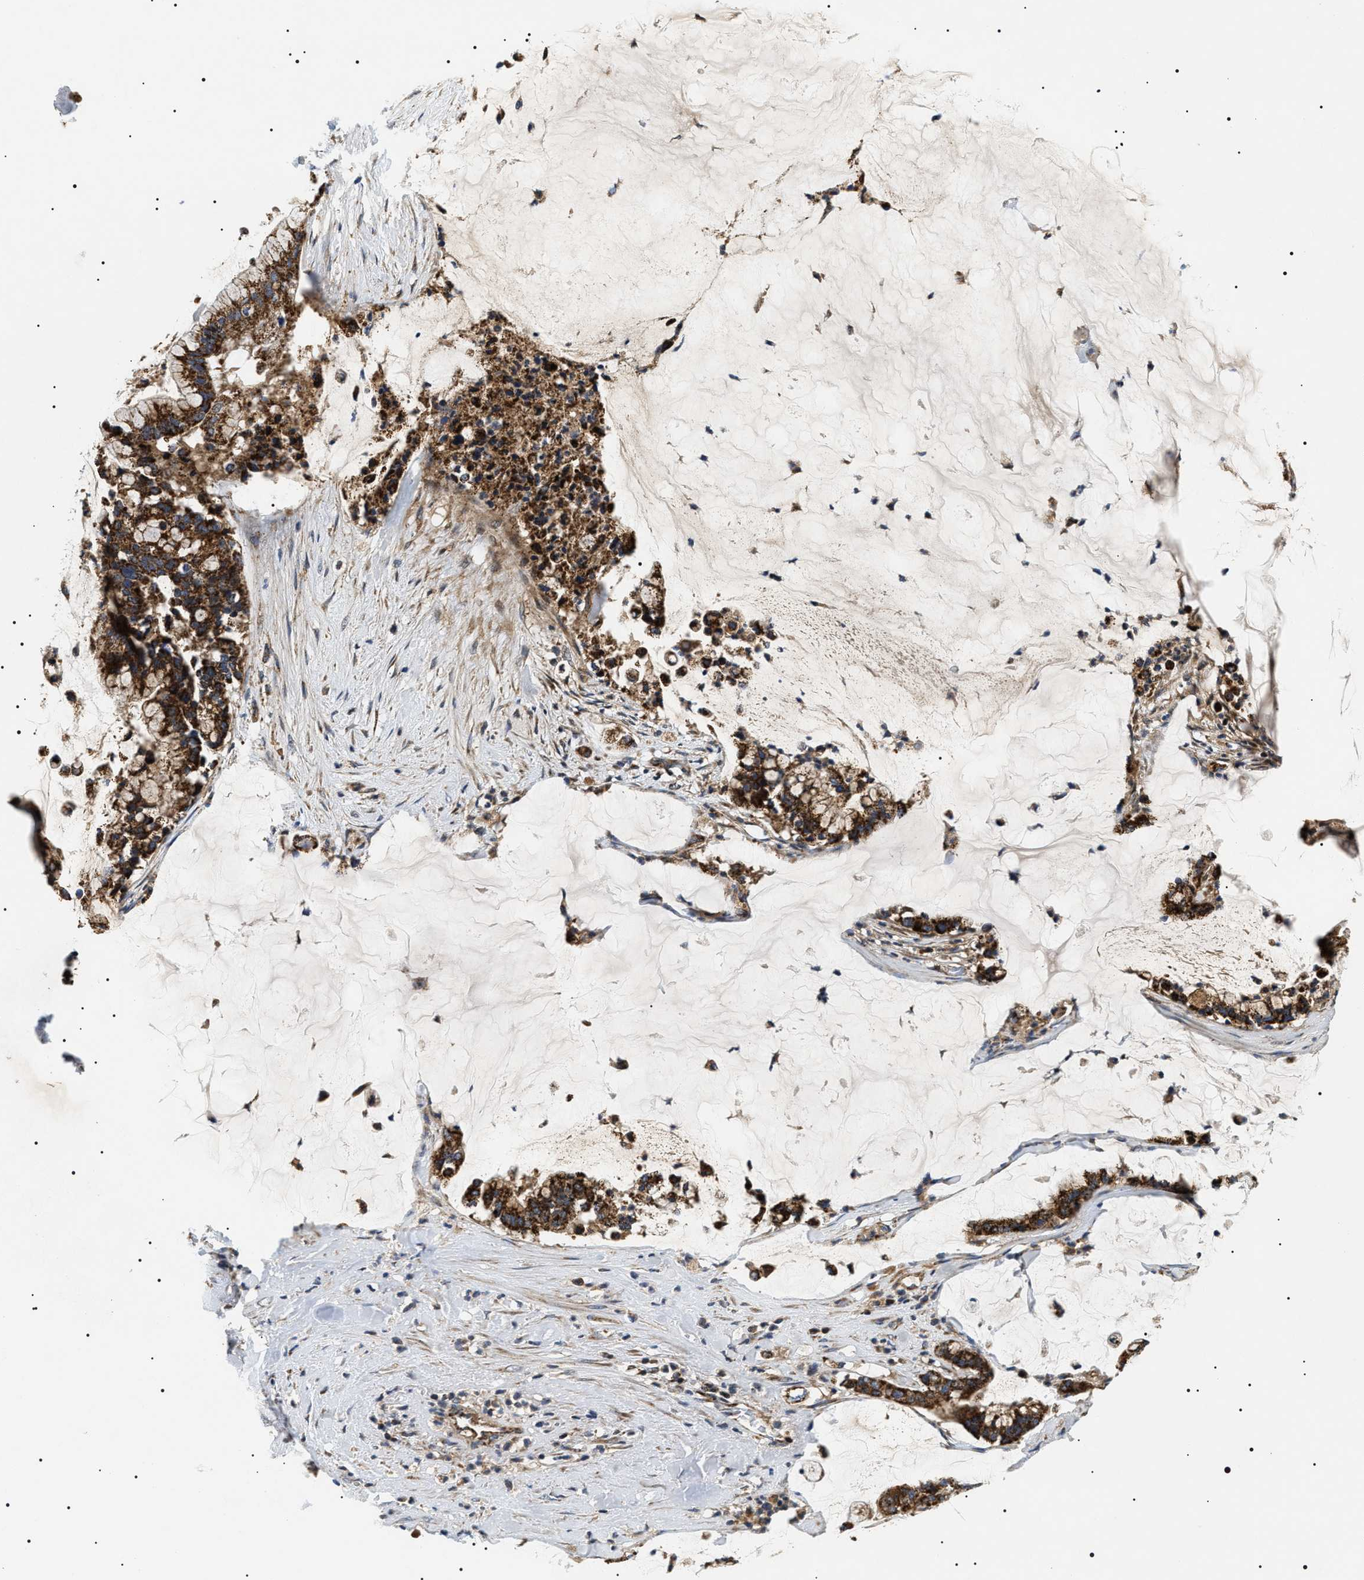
{"staining": {"intensity": "strong", "quantity": ">75%", "location": "cytoplasmic/membranous"}, "tissue": "pancreatic cancer", "cell_type": "Tumor cells", "image_type": "cancer", "snomed": [{"axis": "morphology", "description": "Adenocarcinoma, NOS"}, {"axis": "topography", "description": "Pancreas"}], "caption": "Approximately >75% of tumor cells in adenocarcinoma (pancreatic) display strong cytoplasmic/membranous protein expression as visualized by brown immunohistochemical staining.", "gene": "OXSM", "patient": {"sex": "male", "age": 41}}